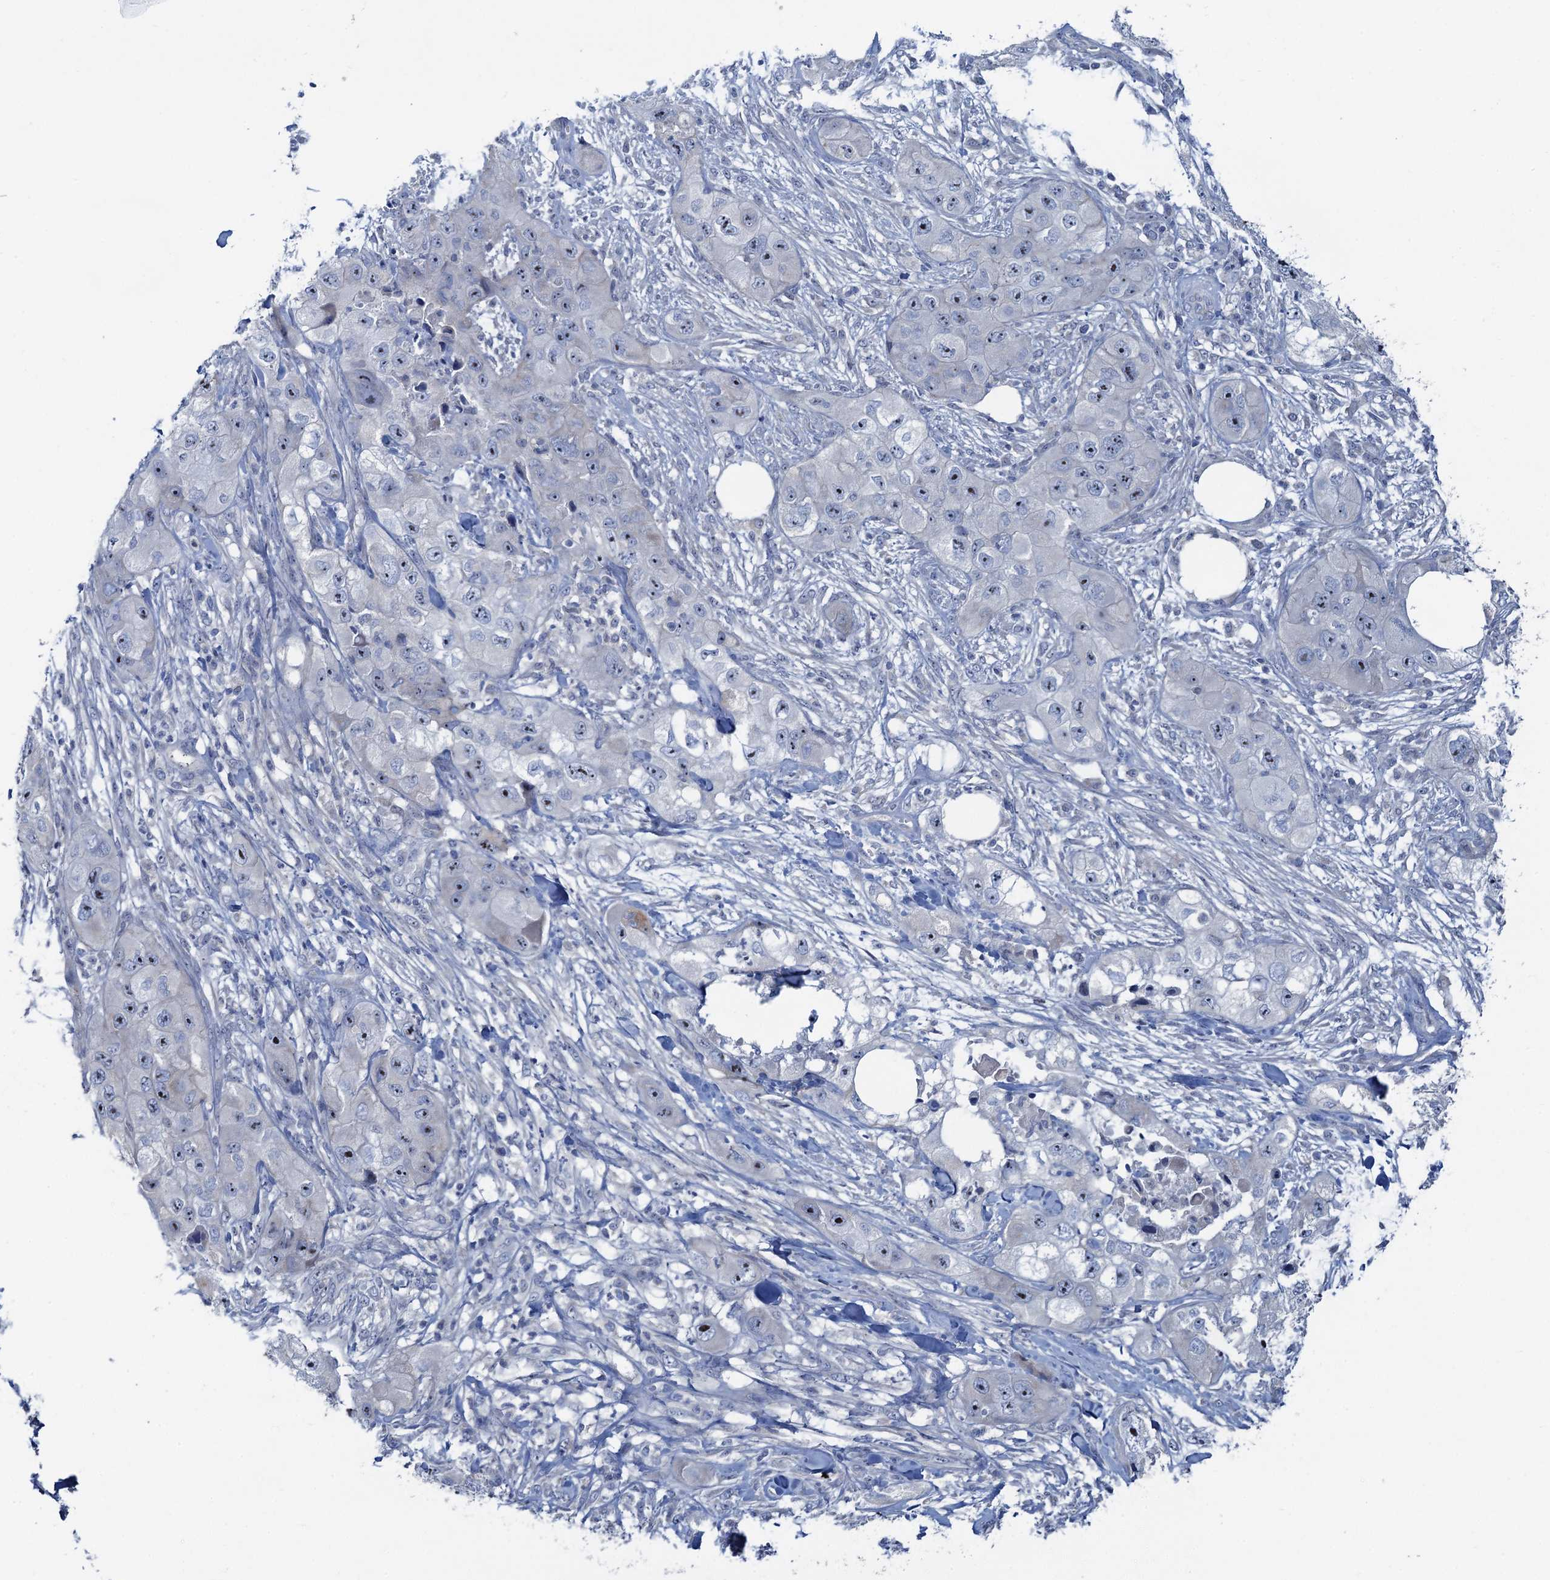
{"staining": {"intensity": "negative", "quantity": "none", "location": "none"}, "tissue": "skin cancer", "cell_type": "Tumor cells", "image_type": "cancer", "snomed": [{"axis": "morphology", "description": "Squamous cell carcinoma, NOS"}, {"axis": "topography", "description": "Skin"}, {"axis": "topography", "description": "Subcutis"}], "caption": "There is no significant staining in tumor cells of squamous cell carcinoma (skin).", "gene": "PLLP", "patient": {"sex": "male", "age": 73}}